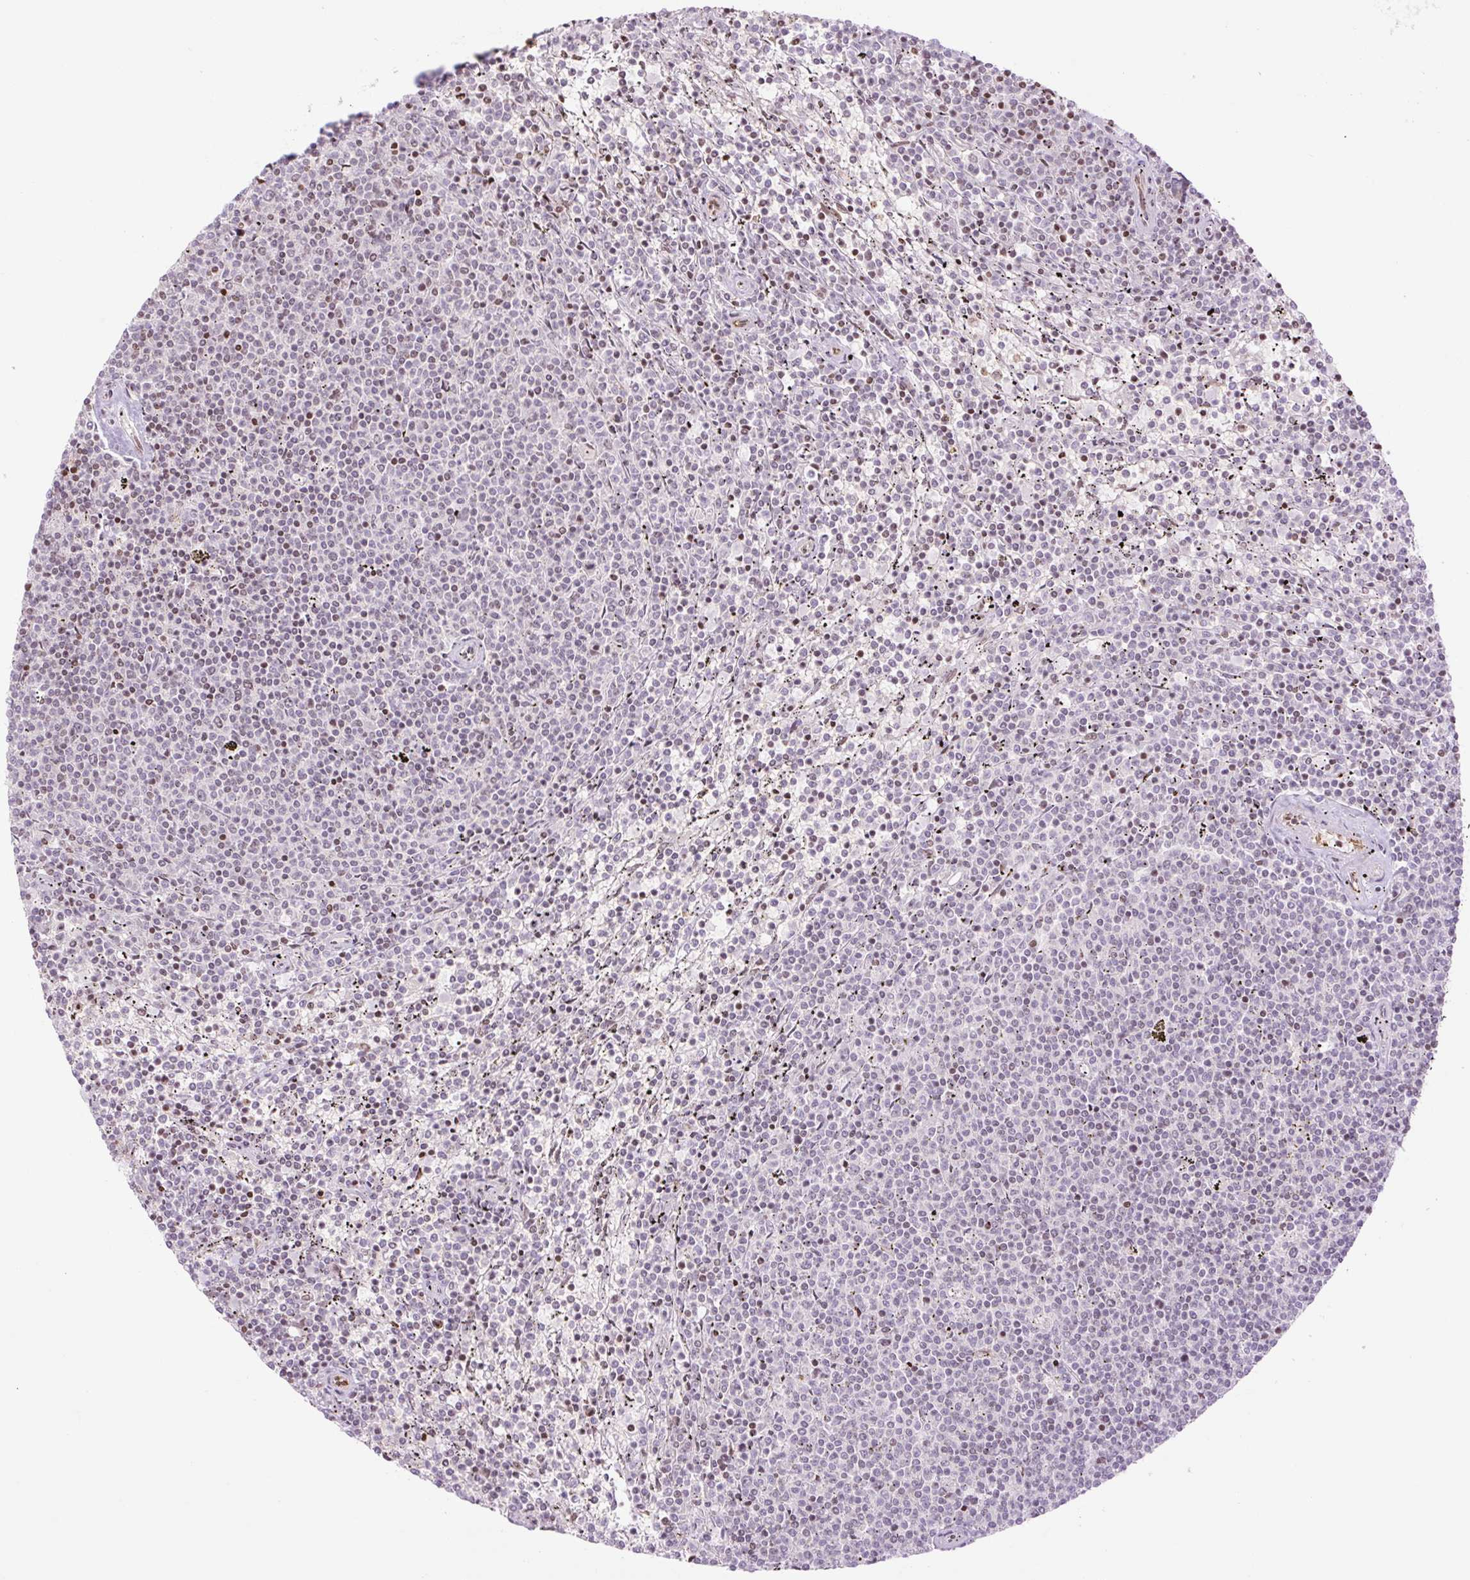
{"staining": {"intensity": "weak", "quantity": "<25%", "location": "nuclear"}, "tissue": "lymphoma", "cell_type": "Tumor cells", "image_type": "cancer", "snomed": [{"axis": "morphology", "description": "Malignant lymphoma, non-Hodgkin's type, Low grade"}, {"axis": "topography", "description": "Spleen"}], "caption": "Immunohistochemistry photomicrograph of human lymphoma stained for a protein (brown), which shows no staining in tumor cells.", "gene": "ZNF417", "patient": {"sex": "female", "age": 50}}